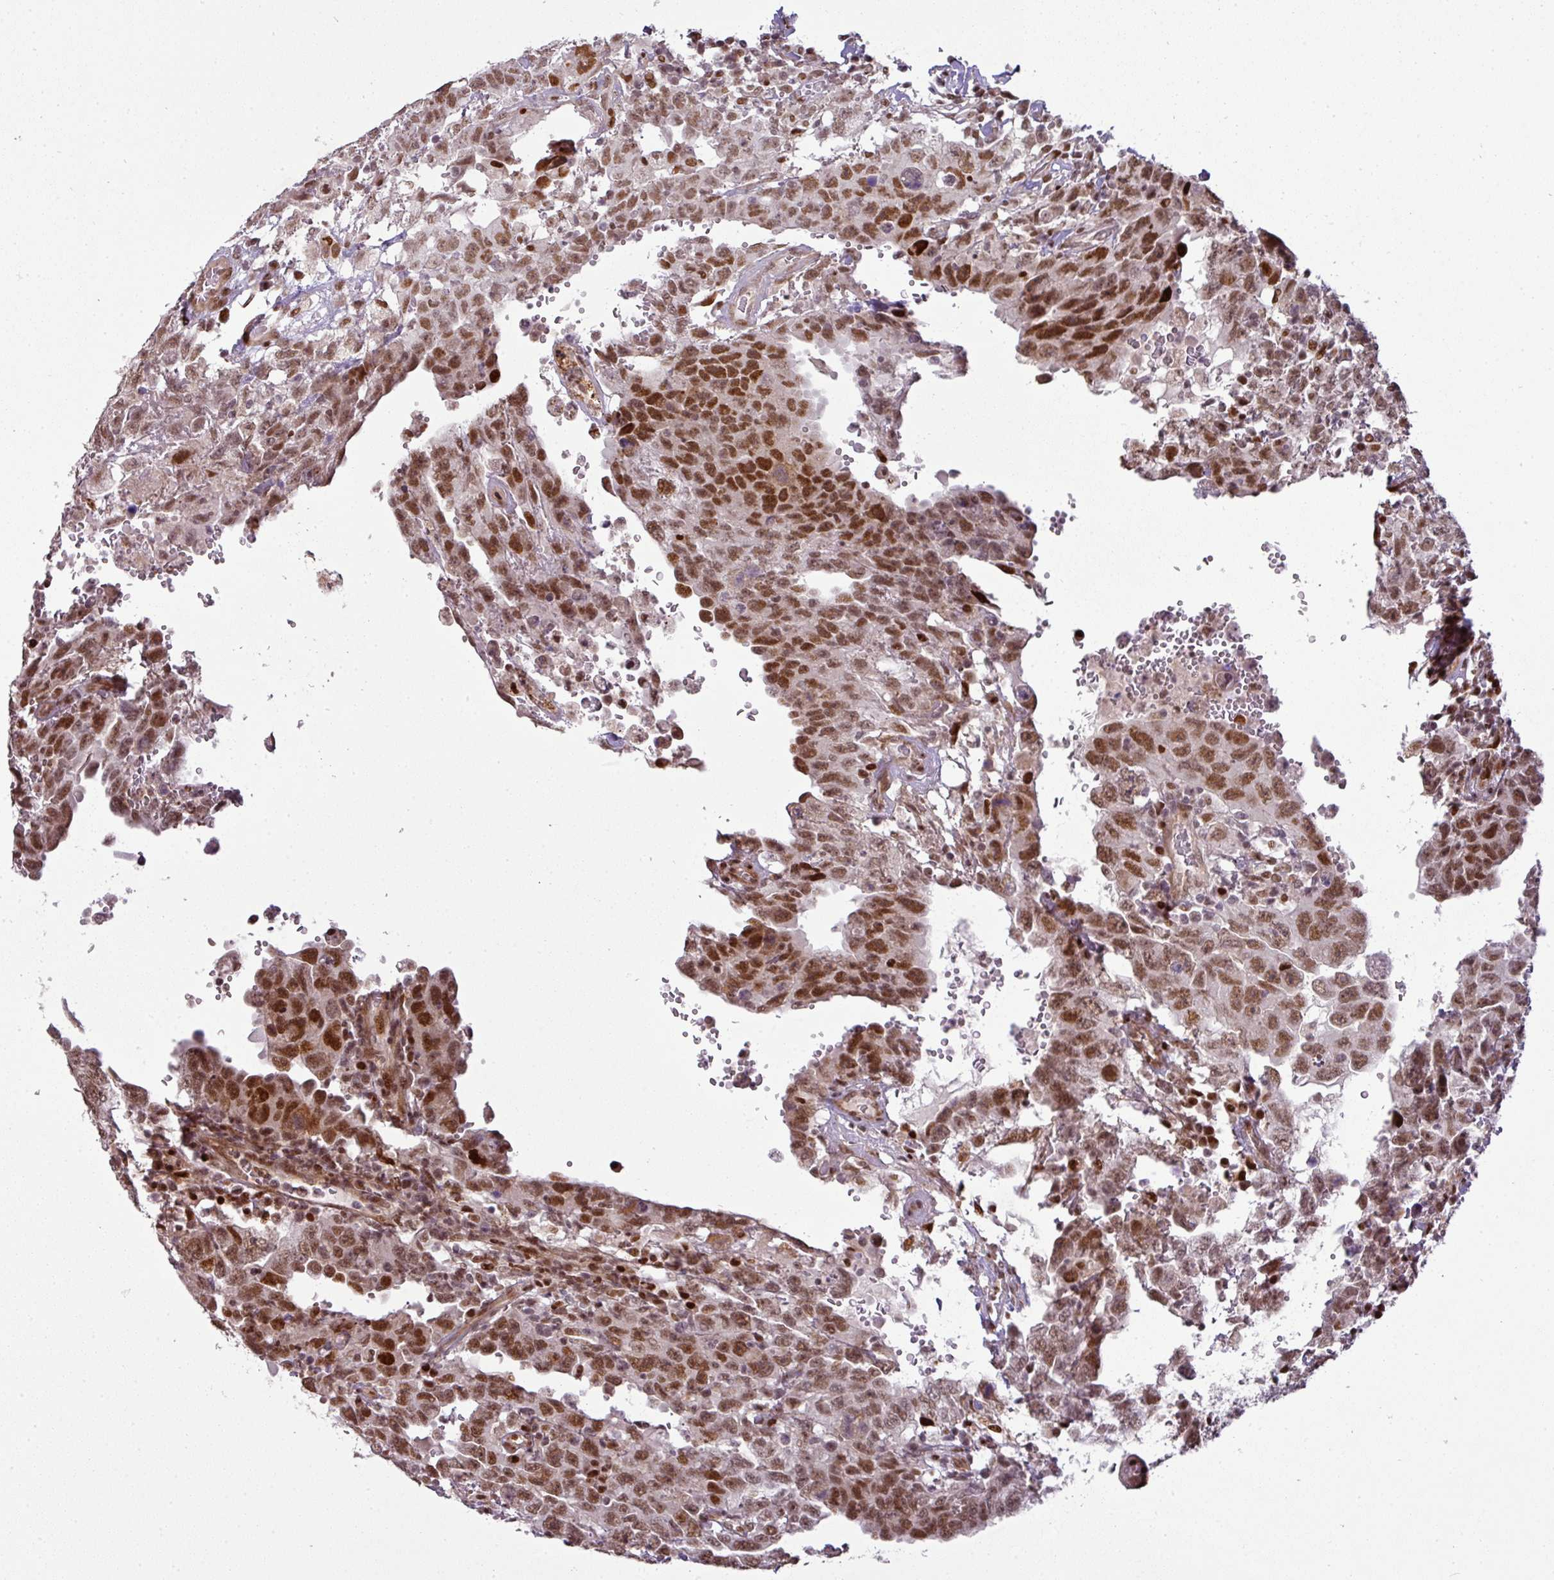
{"staining": {"intensity": "moderate", "quantity": ">75%", "location": "nuclear"}, "tissue": "testis cancer", "cell_type": "Tumor cells", "image_type": "cancer", "snomed": [{"axis": "morphology", "description": "Carcinoma, Embryonal, NOS"}, {"axis": "topography", "description": "Testis"}], "caption": "Moderate nuclear protein expression is identified in approximately >75% of tumor cells in testis embryonal carcinoma. (Brightfield microscopy of DAB IHC at high magnification).", "gene": "MYSM1", "patient": {"sex": "male", "age": 26}}